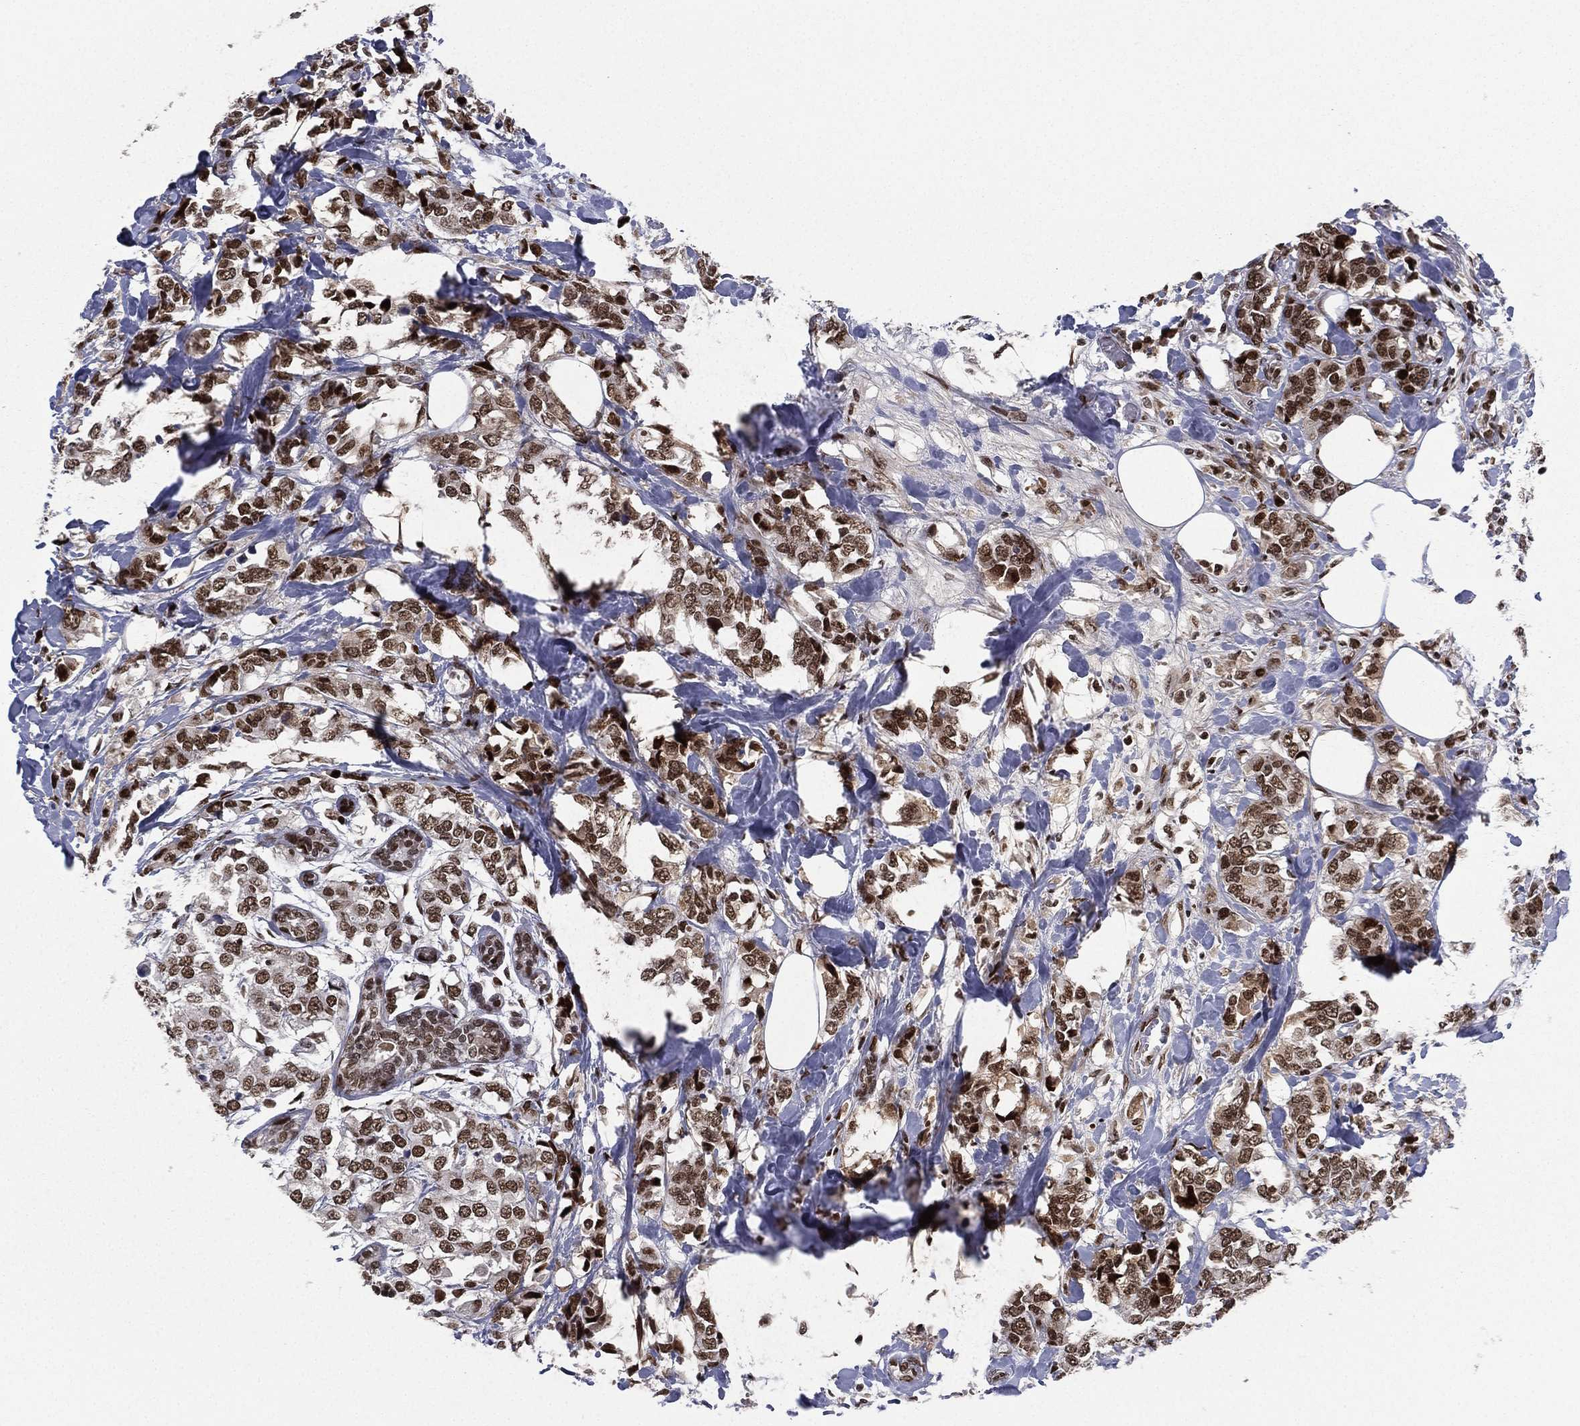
{"staining": {"intensity": "moderate", "quantity": ">75%", "location": "nuclear"}, "tissue": "breast cancer", "cell_type": "Tumor cells", "image_type": "cancer", "snomed": [{"axis": "morphology", "description": "Lobular carcinoma"}, {"axis": "topography", "description": "Breast"}], "caption": "This is an image of IHC staining of breast cancer, which shows moderate expression in the nuclear of tumor cells.", "gene": "RTF1", "patient": {"sex": "female", "age": 59}}